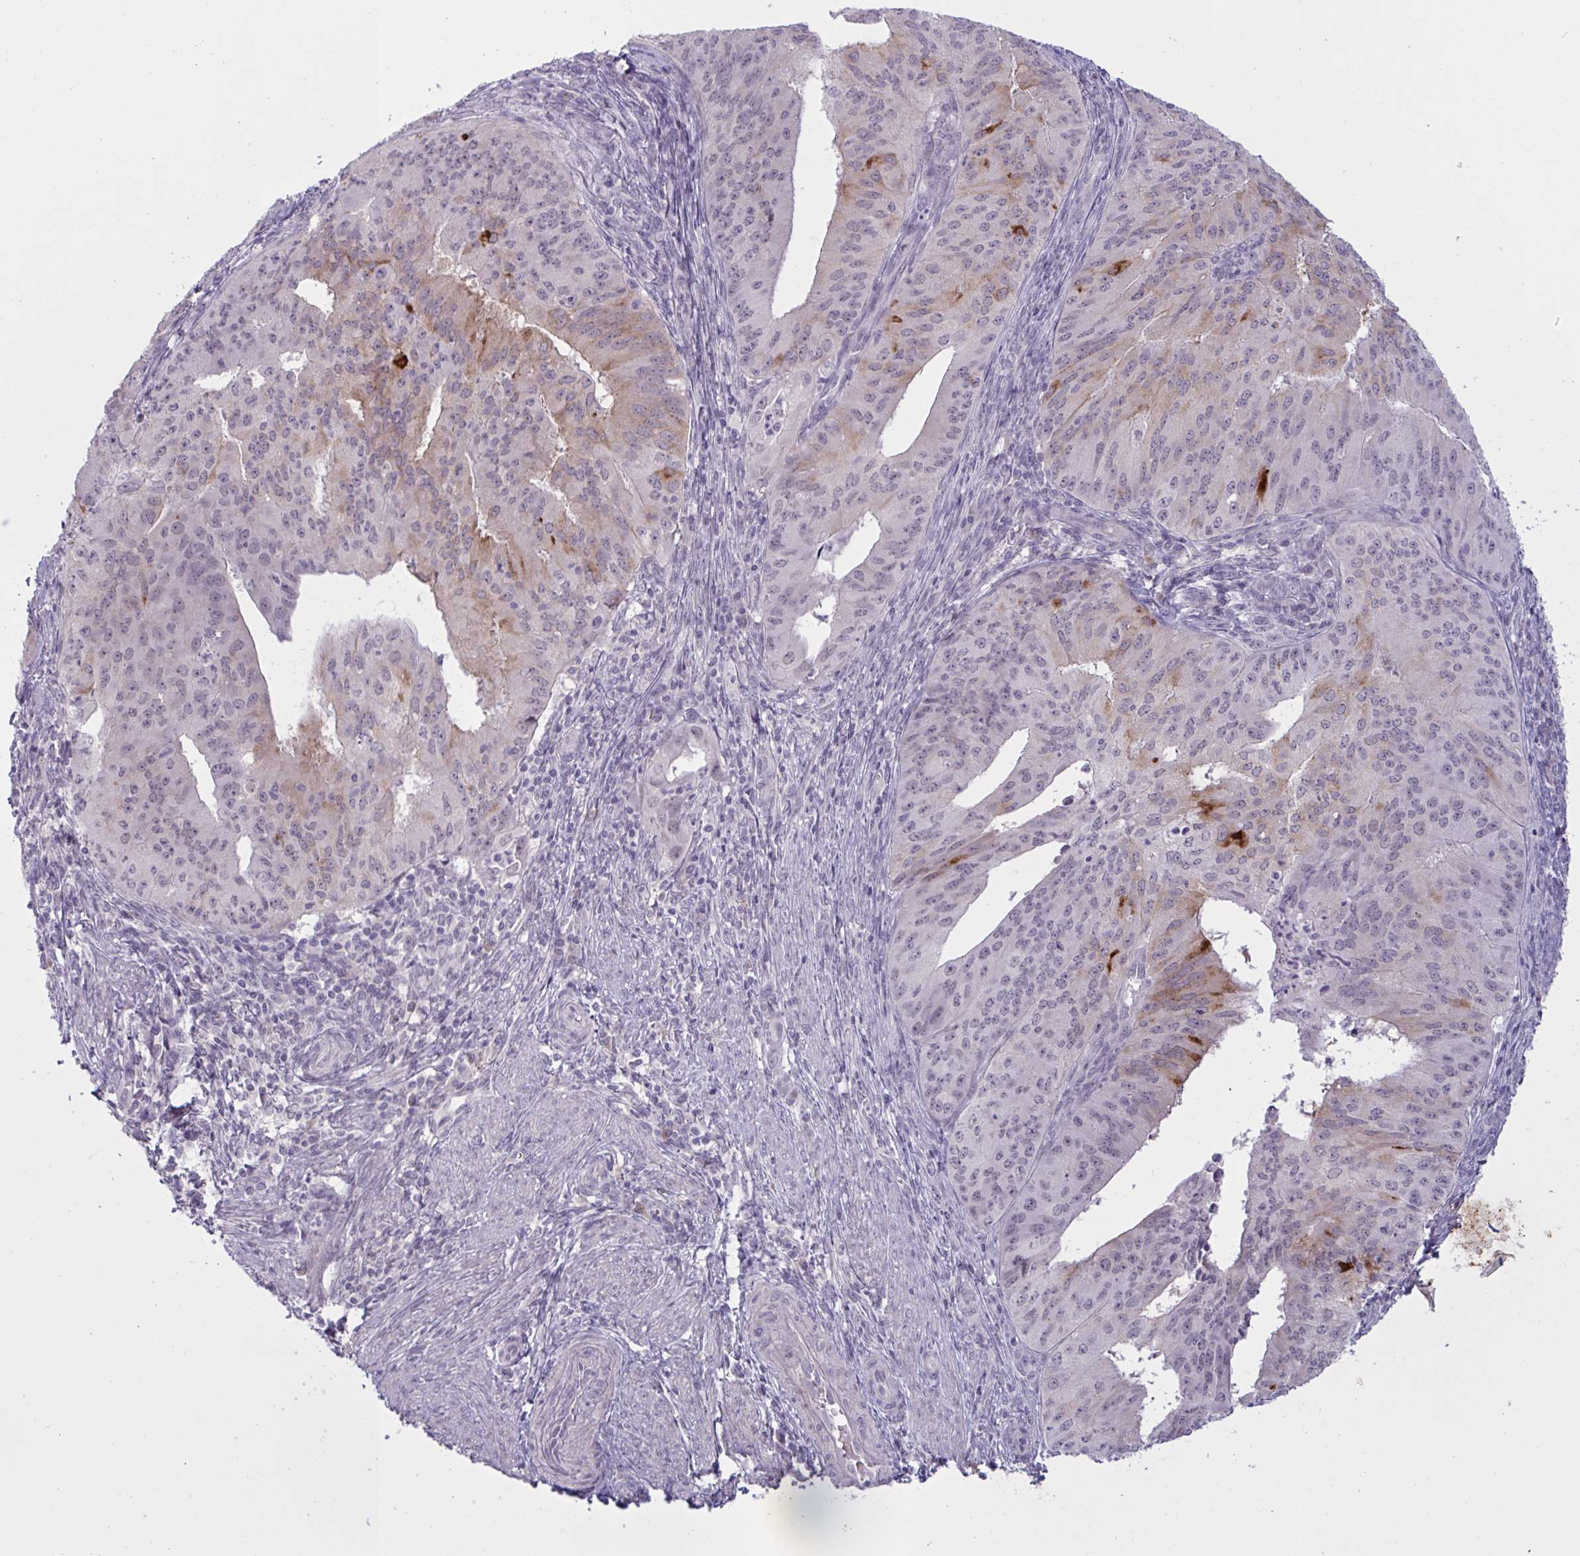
{"staining": {"intensity": "moderate", "quantity": "<25%", "location": "cytoplasmic/membranous"}, "tissue": "endometrial cancer", "cell_type": "Tumor cells", "image_type": "cancer", "snomed": [{"axis": "morphology", "description": "Adenocarcinoma, NOS"}, {"axis": "topography", "description": "Endometrium"}], "caption": "Tumor cells show low levels of moderate cytoplasmic/membranous staining in approximately <25% of cells in adenocarcinoma (endometrial).", "gene": "RFPL4B", "patient": {"sex": "female", "age": 50}}